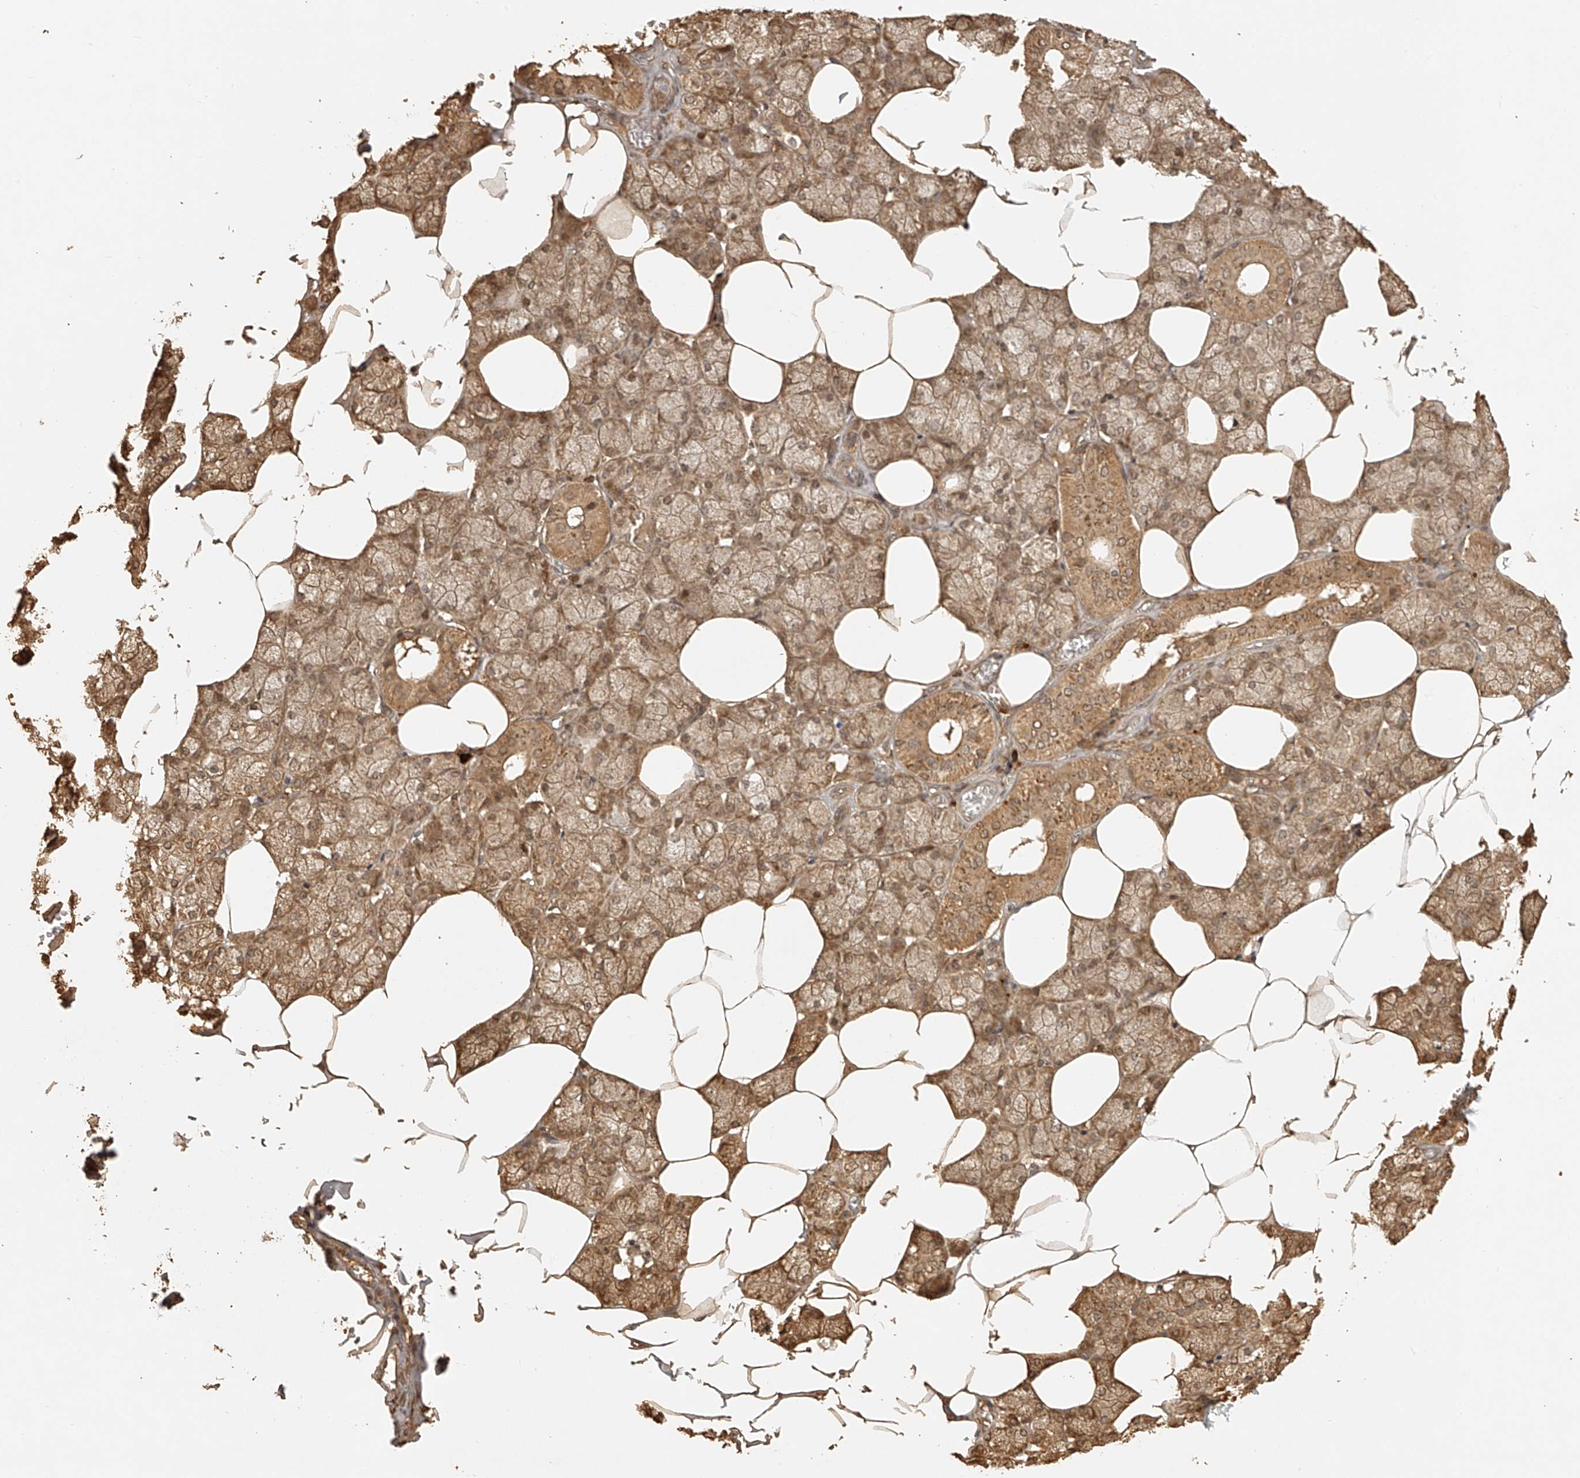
{"staining": {"intensity": "moderate", "quantity": ">75%", "location": "cytoplasmic/membranous"}, "tissue": "salivary gland", "cell_type": "Glandular cells", "image_type": "normal", "snomed": [{"axis": "morphology", "description": "Normal tissue, NOS"}, {"axis": "topography", "description": "Salivary gland"}], "caption": "DAB (3,3'-diaminobenzidine) immunohistochemical staining of normal salivary gland shows moderate cytoplasmic/membranous protein positivity in approximately >75% of glandular cells.", "gene": "BCL2L11", "patient": {"sex": "male", "age": 62}}